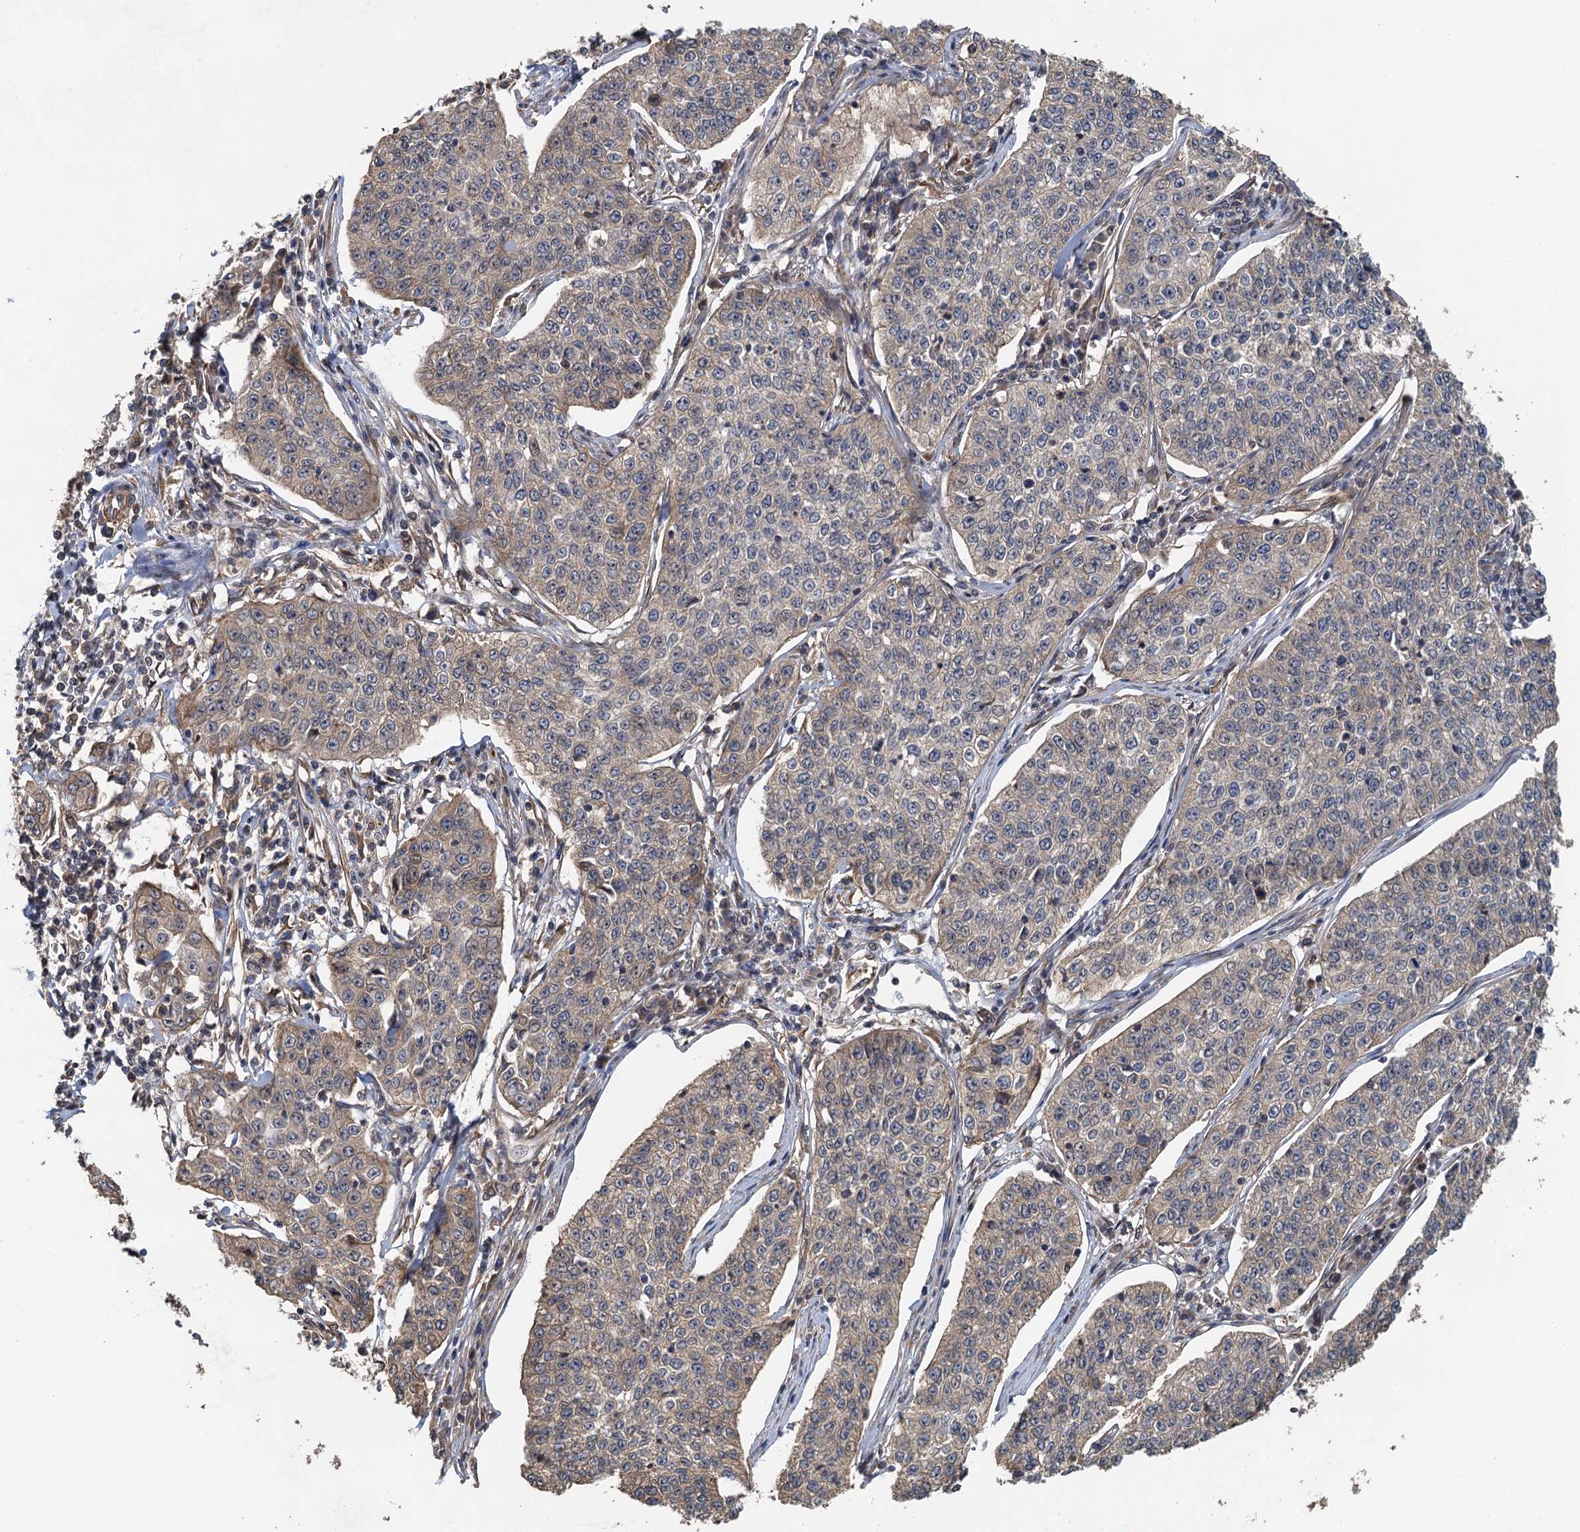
{"staining": {"intensity": "weak", "quantity": "<25%", "location": "cytoplasmic/membranous"}, "tissue": "cervical cancer", "cell_type": "Tumor cells", "image_type": "cancer", "snomed": [{"axis": "morphology", "description": "Squamous cell carcinoma, NOS"}, {"axis": "topography", "description": "Cervix"}], "caption": "Tumor cells show no significant staining in cervical cancer (squamous cell carcinoma).", "gene": "MEAK7", "patient": {"sex": "female", "age": 35}}